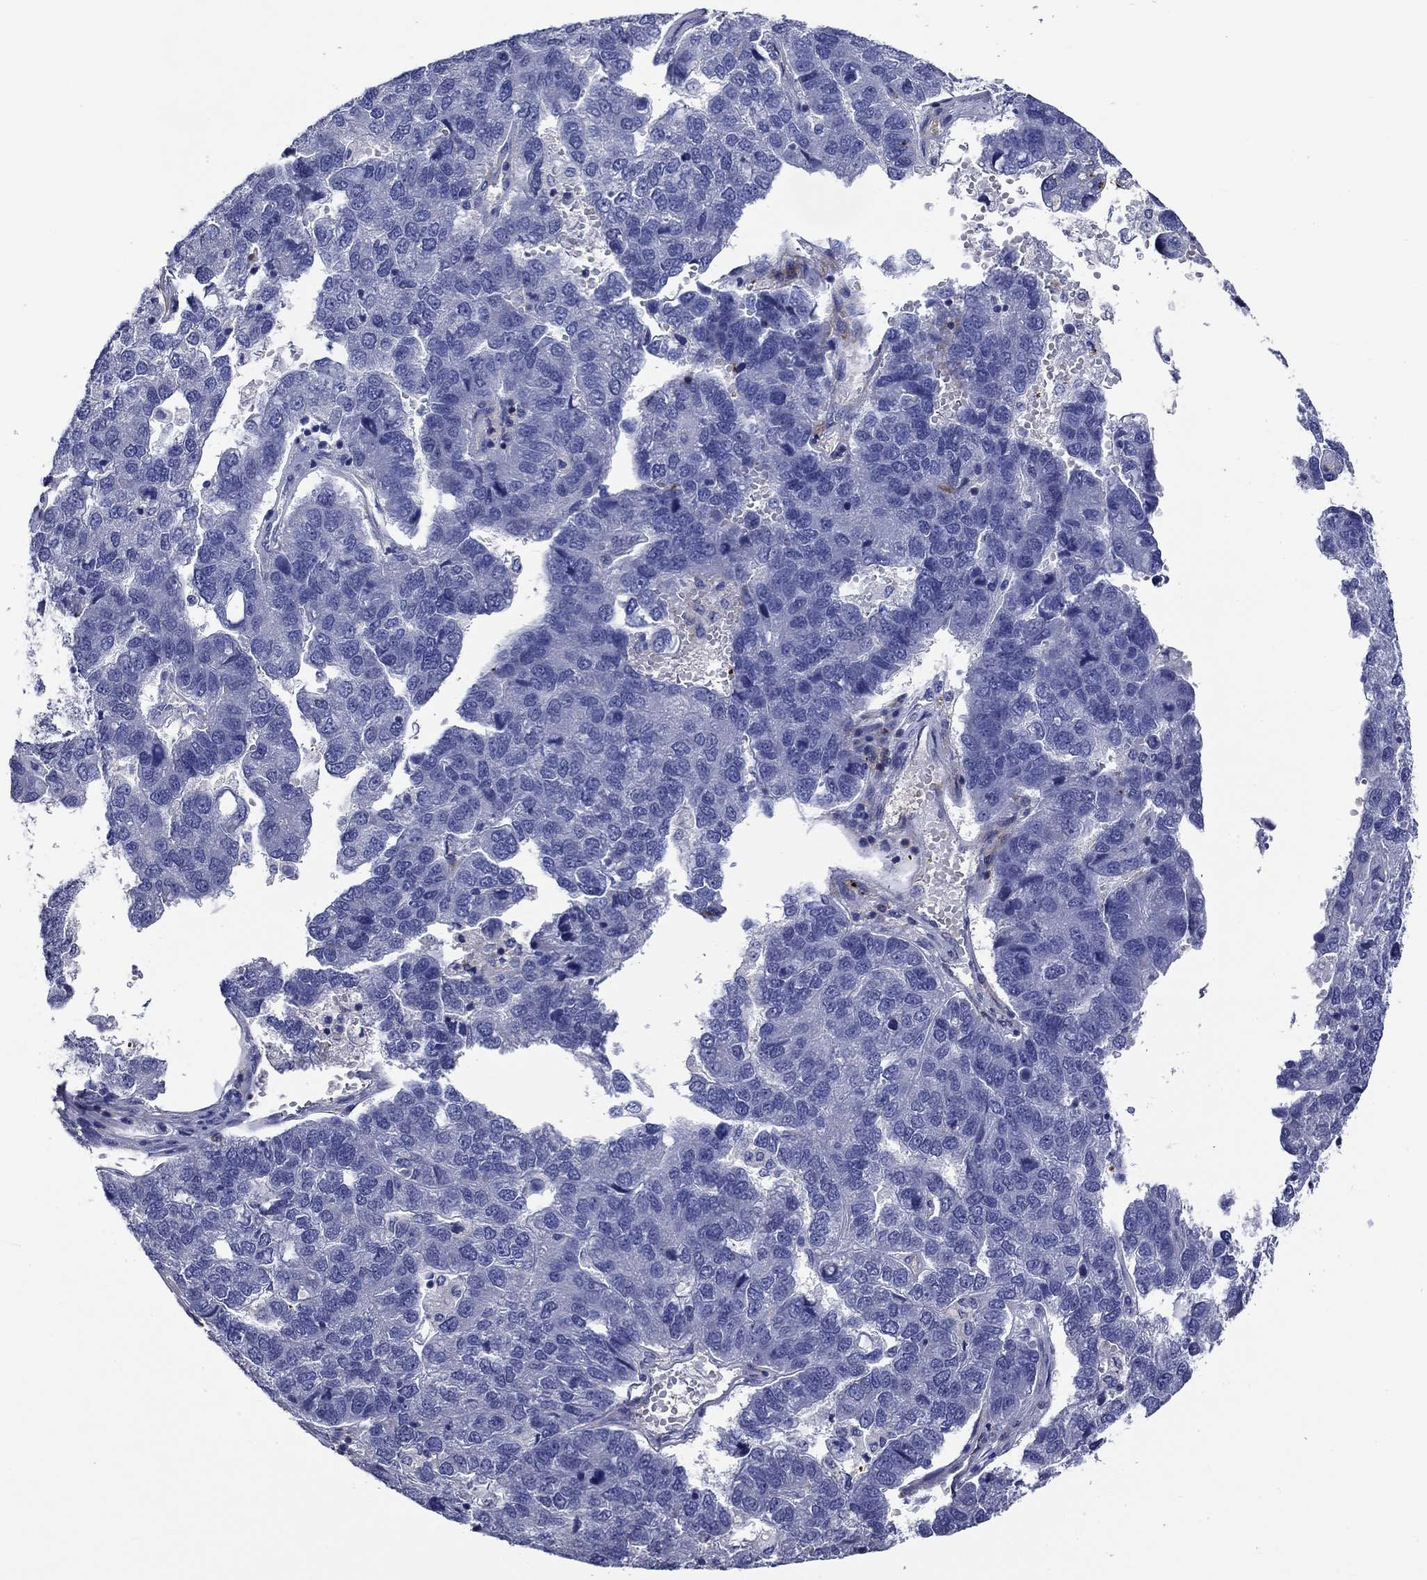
{"staining": {"intensity": "negative", "quantity": "none", "location": "none"}, "tissue": "pancreatic cancer", "cell_type": "Tumor cells", "image_type": "cancer", "snomed": [{"axis": "morphology", "description": "Adenocarcinoma, NOS"}, {"axis": "topography", "description": "Pancreas"}], "caption": "High power microscopy photomicrograph of an immunohistochemistry photomicrograph of pancreatic cancer, revealing no significant positivity in tumor cells.", "gene": "CNDP1", "patient": {"sex": "female", "age": 61}}